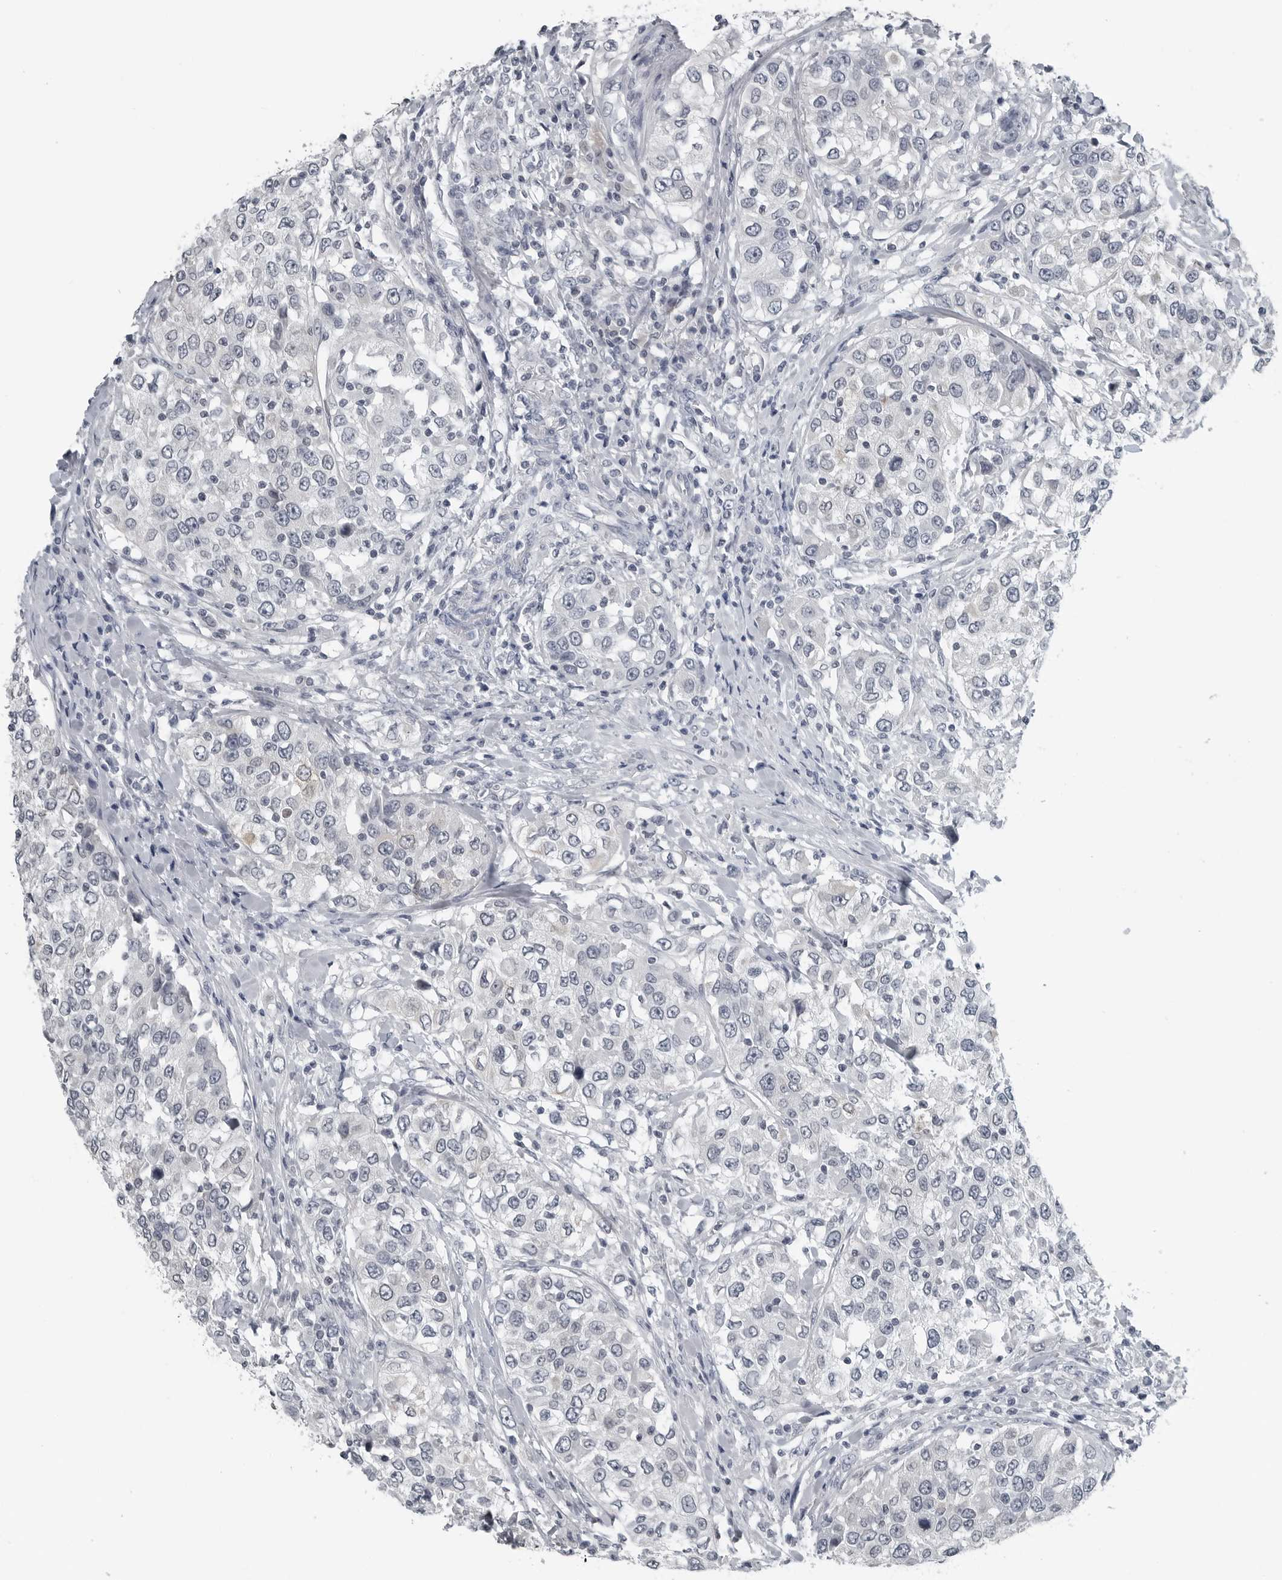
{"staining": {"intensity": "negative", "quantity": "none", "location": "none"}, "tissue": "urothelial cancer", "cell_type": "Tumor cells", "image_type": "cancer", "snomed": [{"axis": "morphology", "description": "Urothelial carcinoma, High grade"}, {"axis": "topography", "description": "Urinary bladder"}], "caption": "Tumor cells show no significant protein staining in urothelial cancer.", "gene": "SPINK1", "patient": {"sex": "female", "age": 80}}